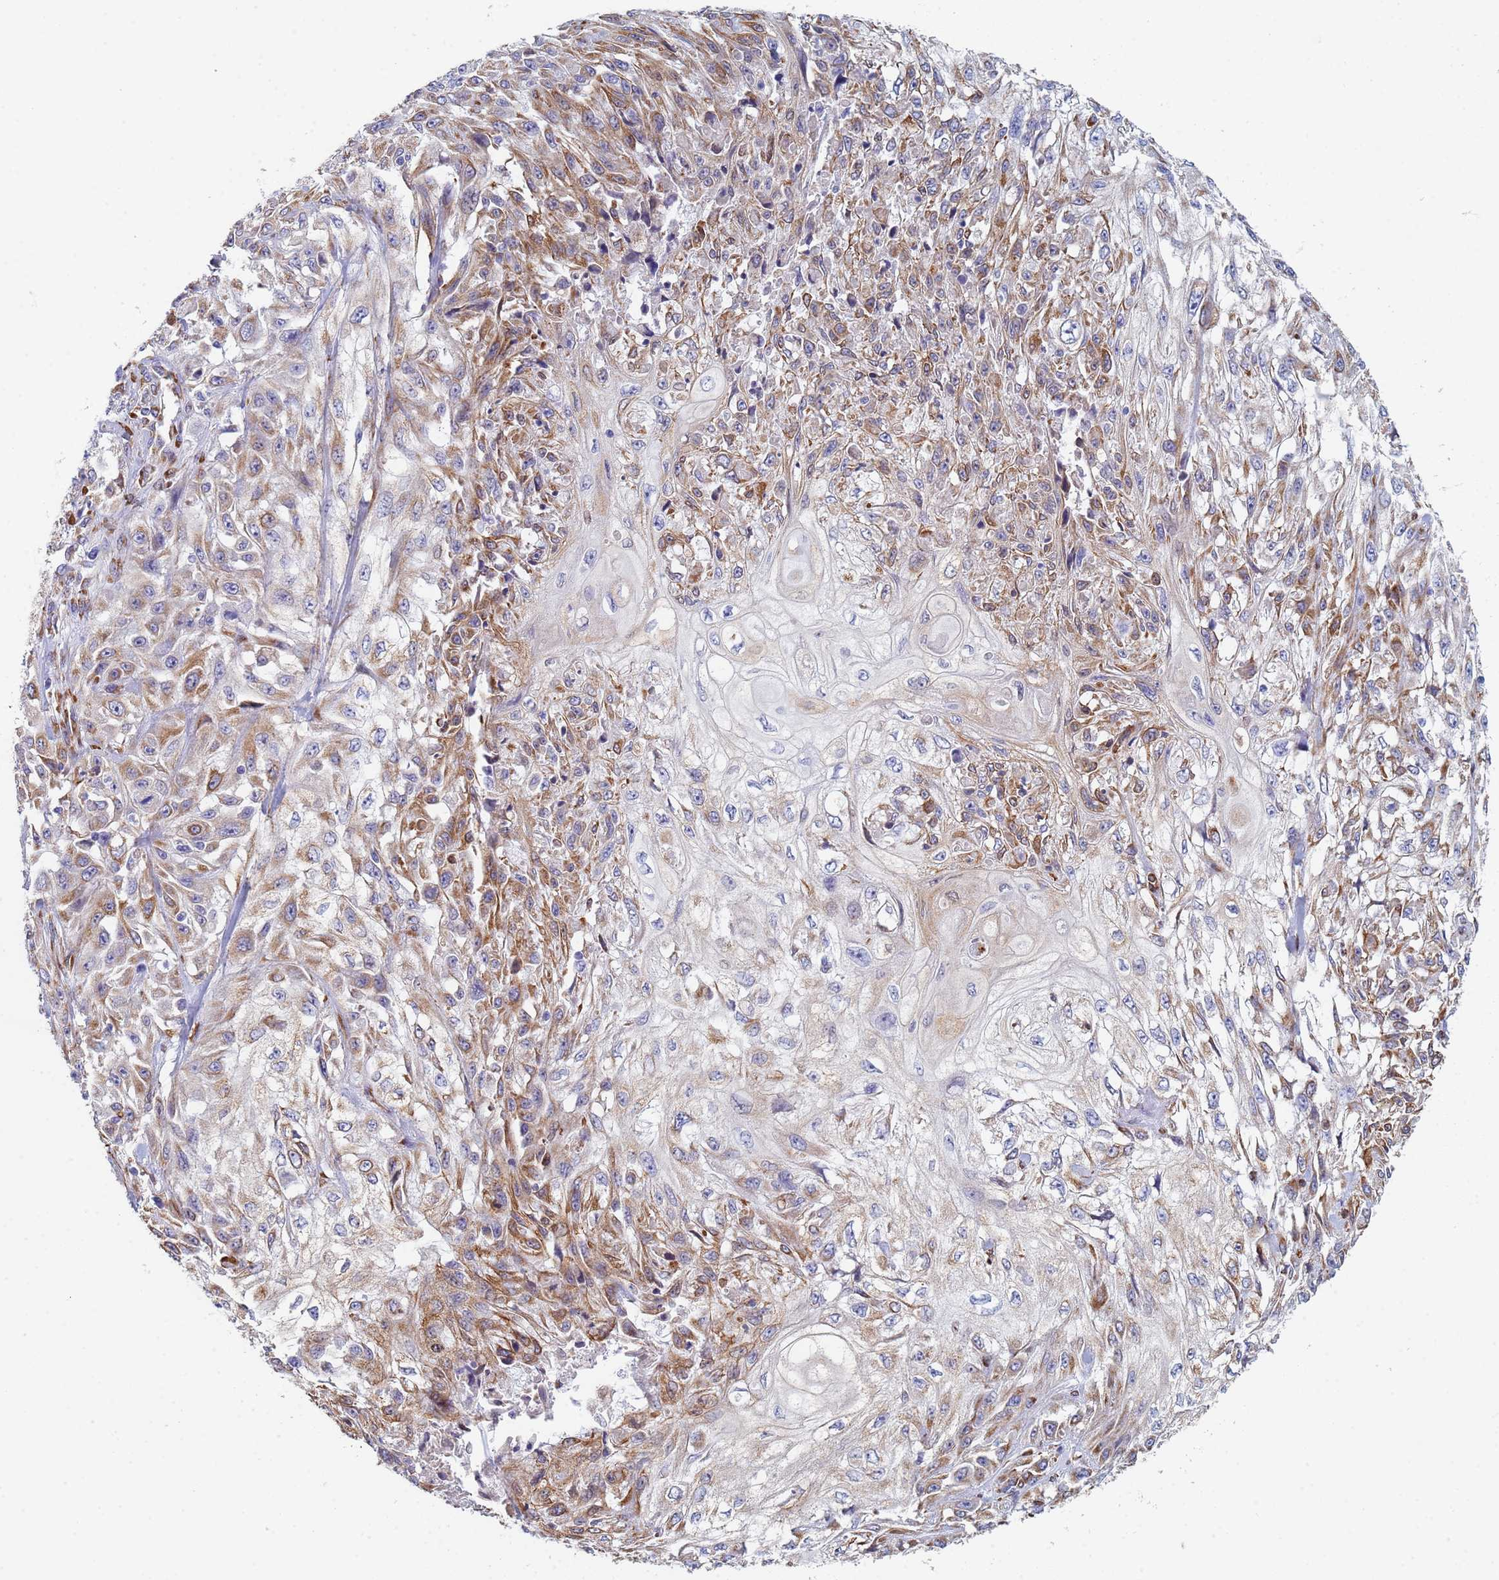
{"staining": {"intensity": "moderate", "quantity": ">75%", "location": "cytoplasmic/membranous"}, "tissue": "skin cancer", "cell_type": "Tumor cells", "image_type": "cancer", "snomed": [{"axis": "morphology", "description": "Squamous cell carcinoma, NOS"}, {"axis": "morphology", "description": "Squamous cell carcinoma, metastatic, NOS"}, {"axis": "topography", "description": "Skin"}, {"axis": "topography", "description": "Lymph node"}], "caption": "Human skin cancer (squamous cell carcinoma) stained with a brown dye exhibits moderate cytoplasmic/membranous positive expression in about >75% of tumor cells.", "gene": "GDAP2", "patient": {"sex": "male", "age": 75}}